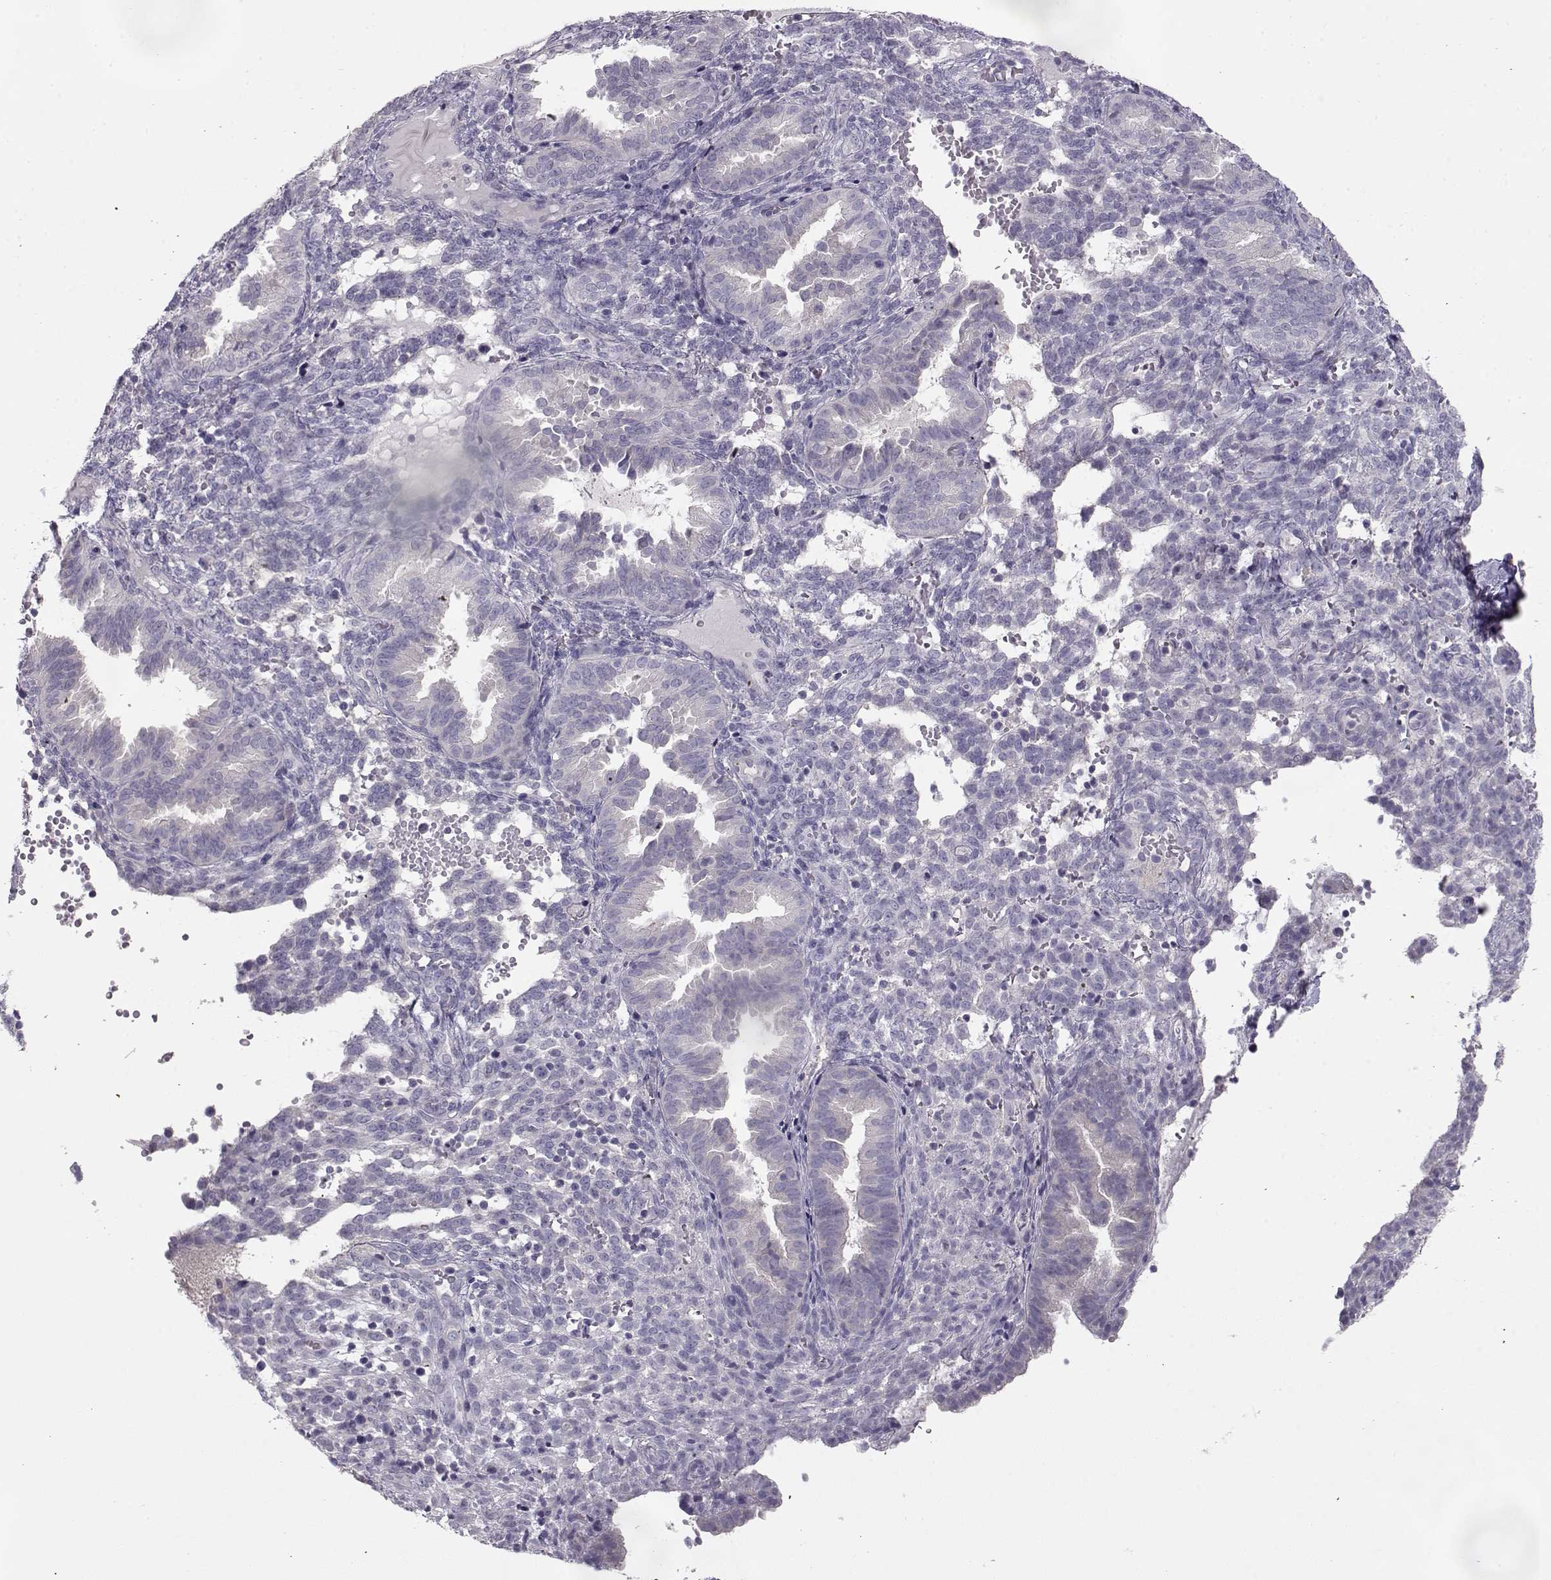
{"staining": {"intensity": "negative", "quantity": "none", "location": "none"}, "tissue": "endometrium", "cell_type": "Cells in endometrial stroma", "image_type": "normal", "snomed": [{"axis": "morphology", "description": "Normal tissue, NOS"}, {"axis": "topography", "description": "Endometrium"}], "caption": "An immunohistochemistry (IHC) photomicrograph of benign endometrium is shown. There is no staining in cells in endometrial stroma of endometrium.", "gene": "GRK1", "patient": {"sex": "female", "age": 42}}